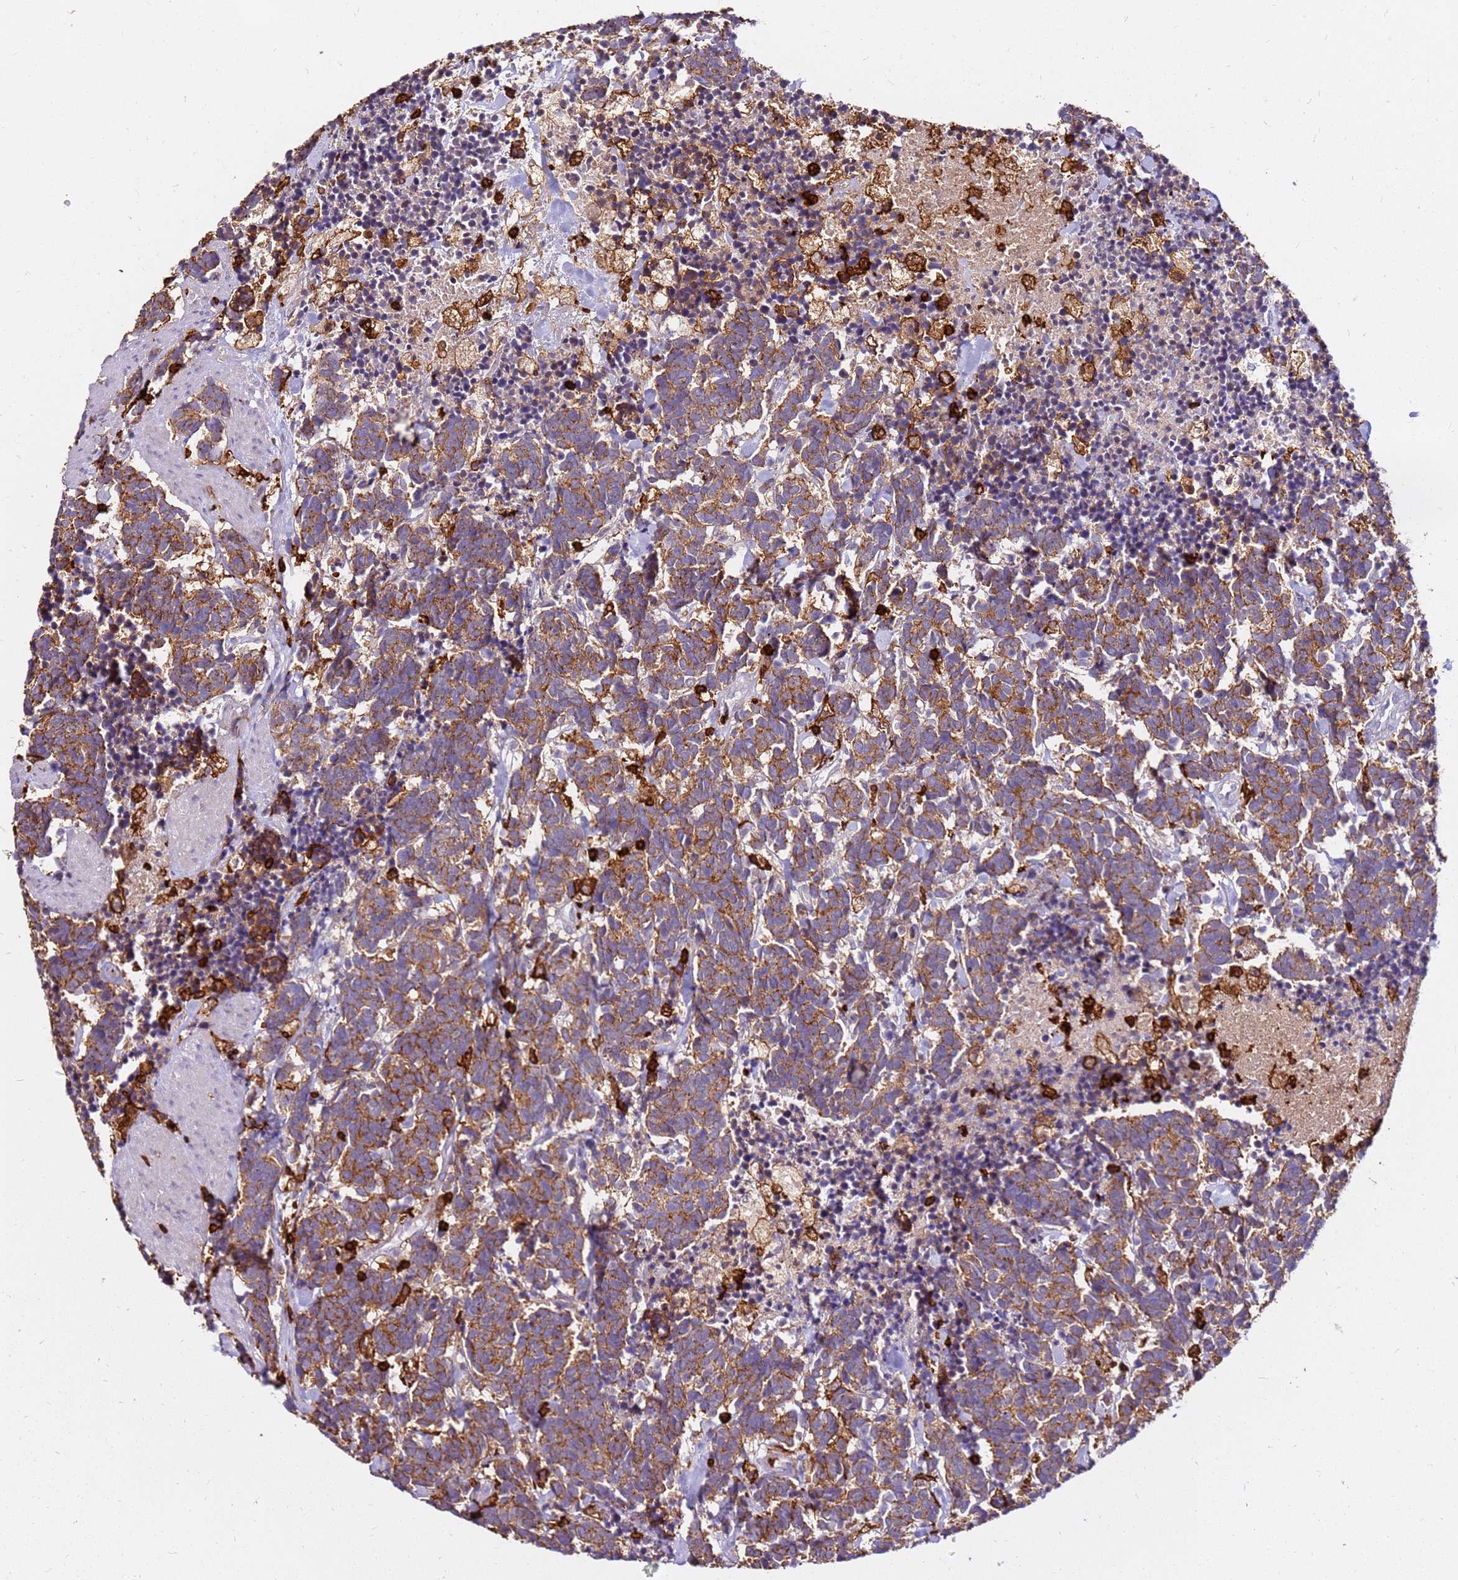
{"staining": {"intensity": "moderate", "quantity": ">75%", "location": "cytoplasmic/membranous"}, "tissue": "carcinoid", "cell_type": "Tumor cells", "image_type": "cancer", "snomed": [{"axis": "morphology", "description": "Carcinoma, NOS"}, {"axis": "morphology", "description": "Carcinoid, malignant, NOS"}, {"axis": "topography", "description": "Prostate"}], "caption": "Immunohistochemistry (IHC) (DAB (3,3'-diaminobenzidine)) staining of carcinoid (malignant) shows moderate cytoplasmic/membranous protein expression in about >75% of tumor cells.", "gene": "CORO1A", "patient": {"sex": "male", "age": 57}}